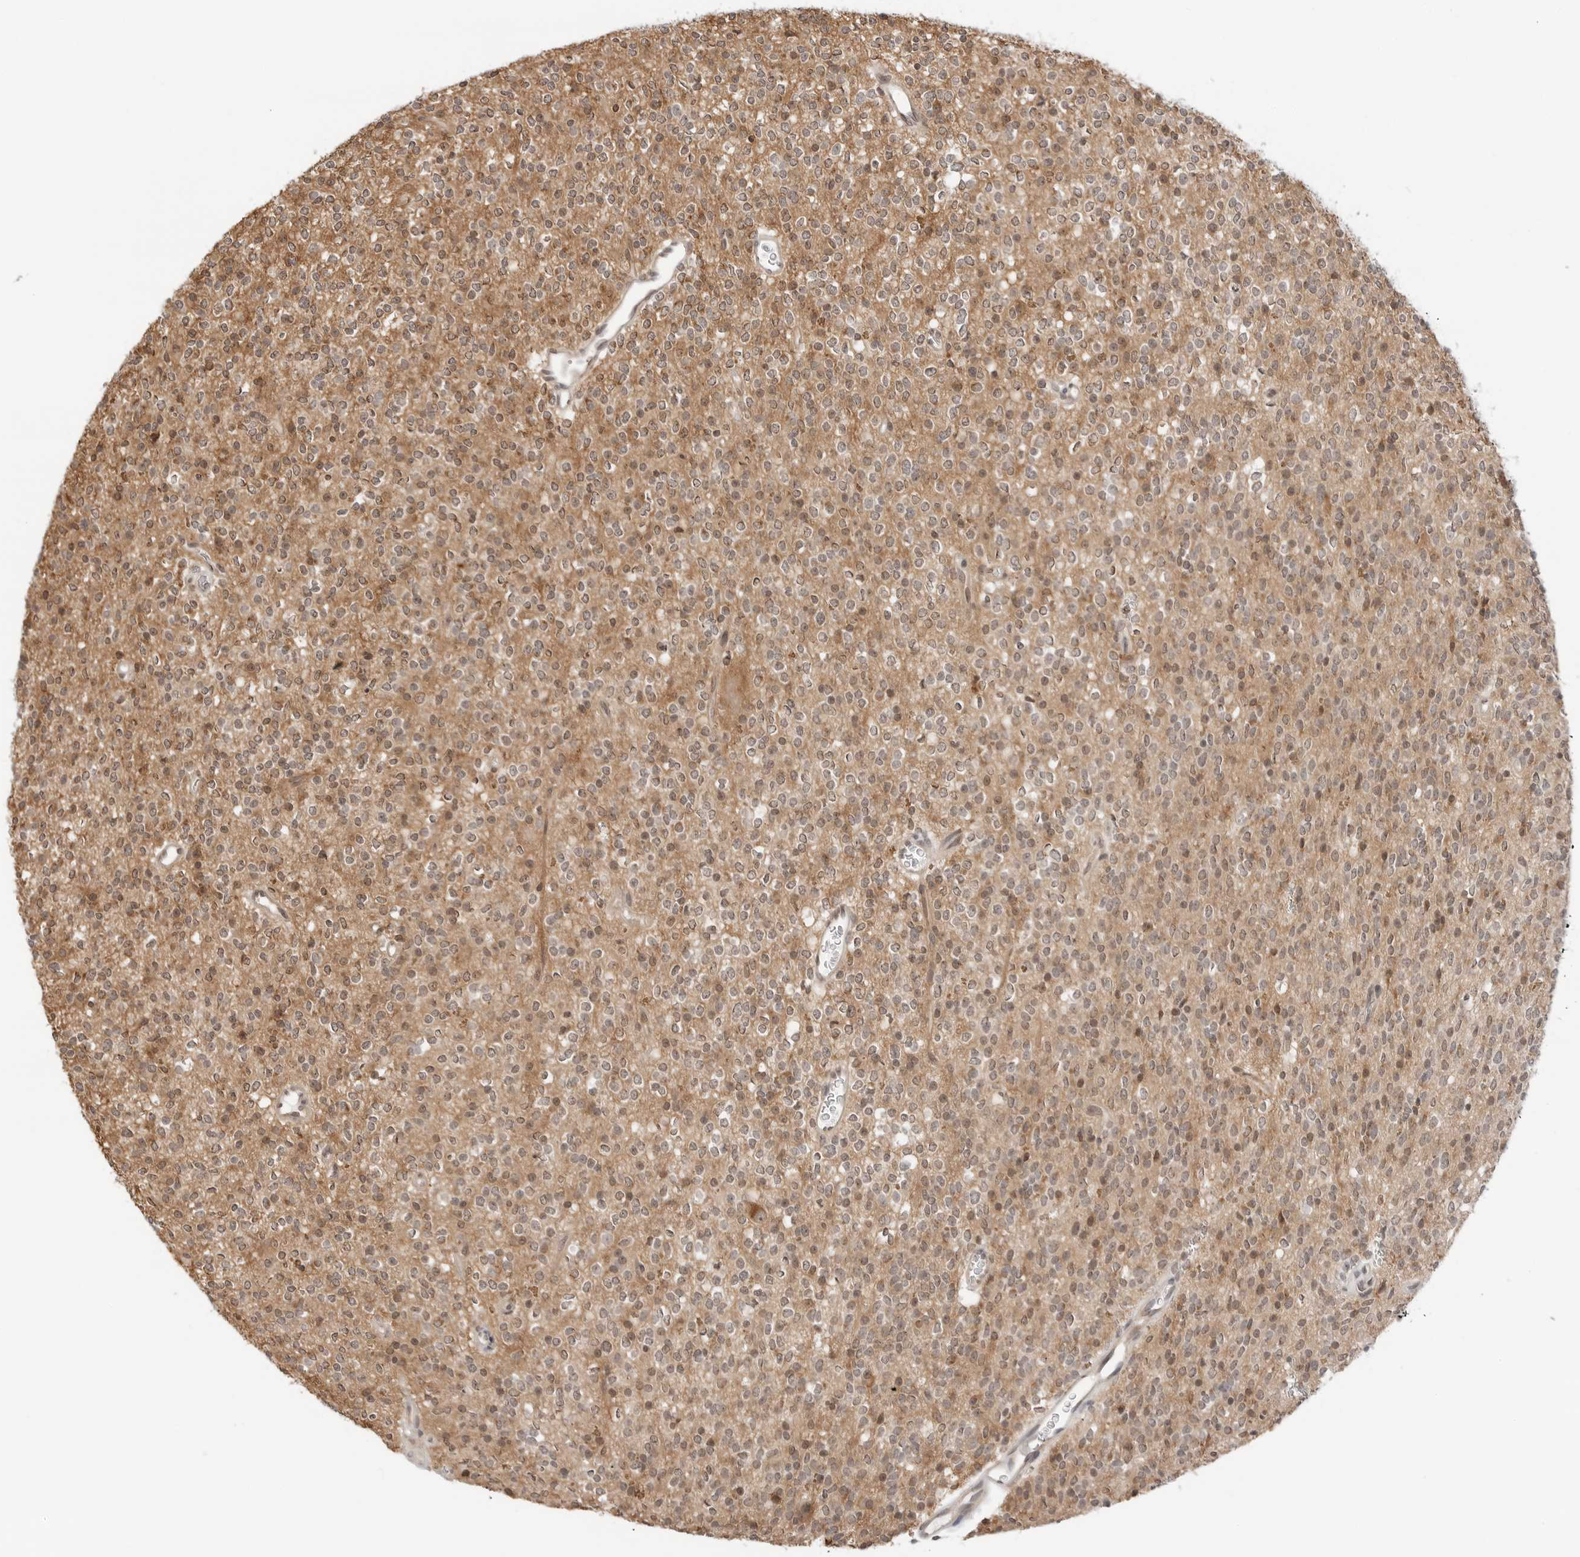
{"staining": {"intensity": "moderate", "quantity": "25%-75%", "location": "cytoplasmic/membranous"}, "tissue": "glioma", "cell_type": "Tumor cells", "image_type": "cancer", "snomed": [{"axis": "morphology", "description": "Glioma, malignant, High grade"}, {"axis": "topography", "description": "Brain"}], "caption": "Malignant glioma (high-grade) stained with immunohistochemistry demonstrates moderate cytoplasmic/membranous positivity in approximately 25%-75% of tumor cells. (Stains: DAB in brown, nuclei in blue, Microscopy: brightfield microscopy at high magnification).", "gene": "POLR3GL", "patient": {"sex": "male", "age": 34}}